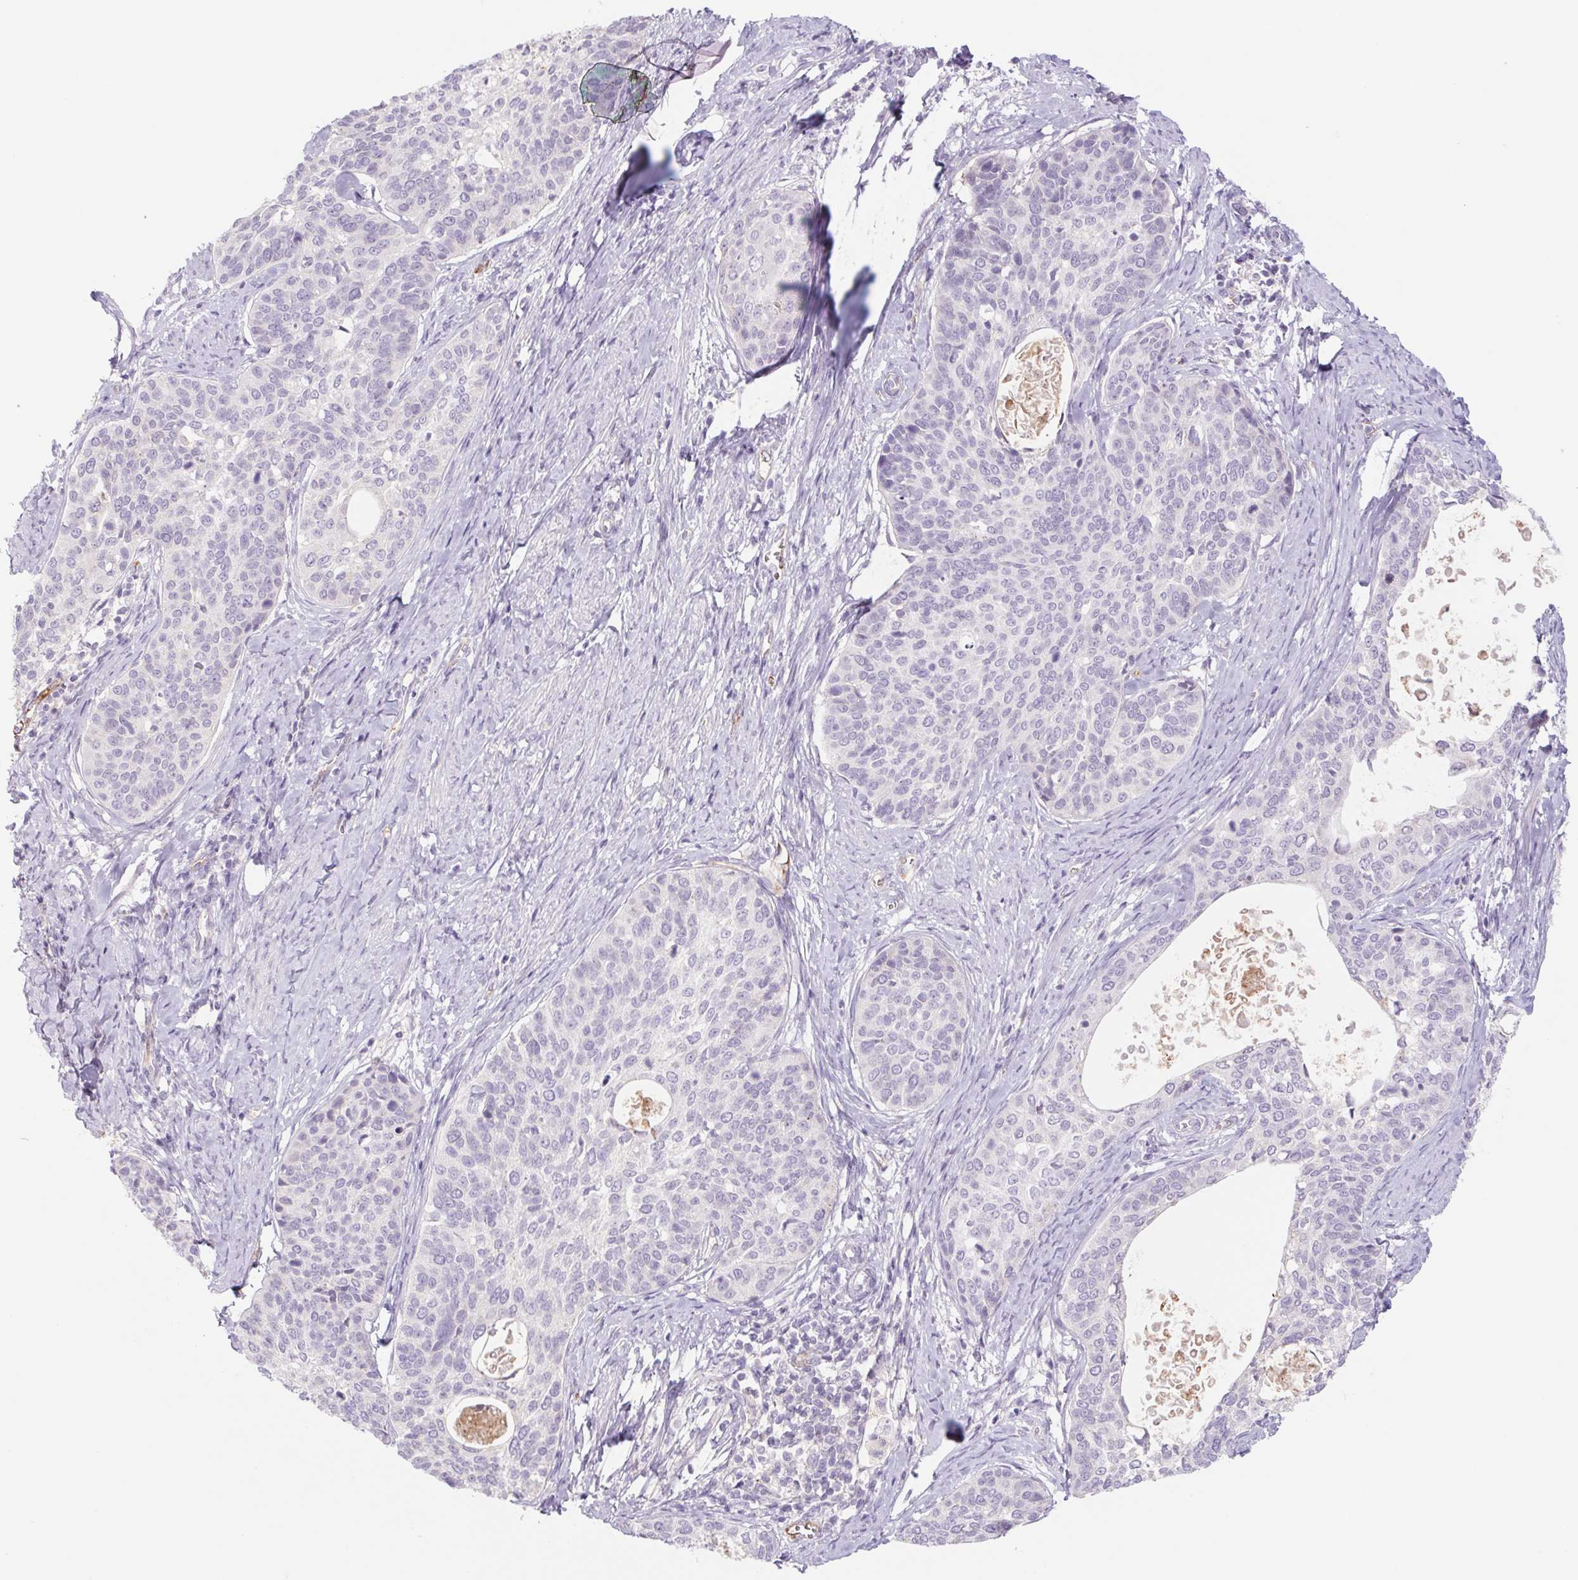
{"staining": {"intensity": "negative", "quantity": "none", "location": "none"}, "tissue": "cervical cancer", "cell_type": "Tumor cells", "image_type": "cancer", "snomed": [{"axis": "morphology", "description": "Squamous cell carcinoma, NOS"}, {"axis": "topography", "description": "Cervix"}], "caption": "Photomicrograph shows no significant protein expression in tumor cells of cervical cancer. (DAB IHC visualized using brightfield microscopy, high magnification).", "gene": "IGFL3", "patient": {"sex": "female", "age": 69}}